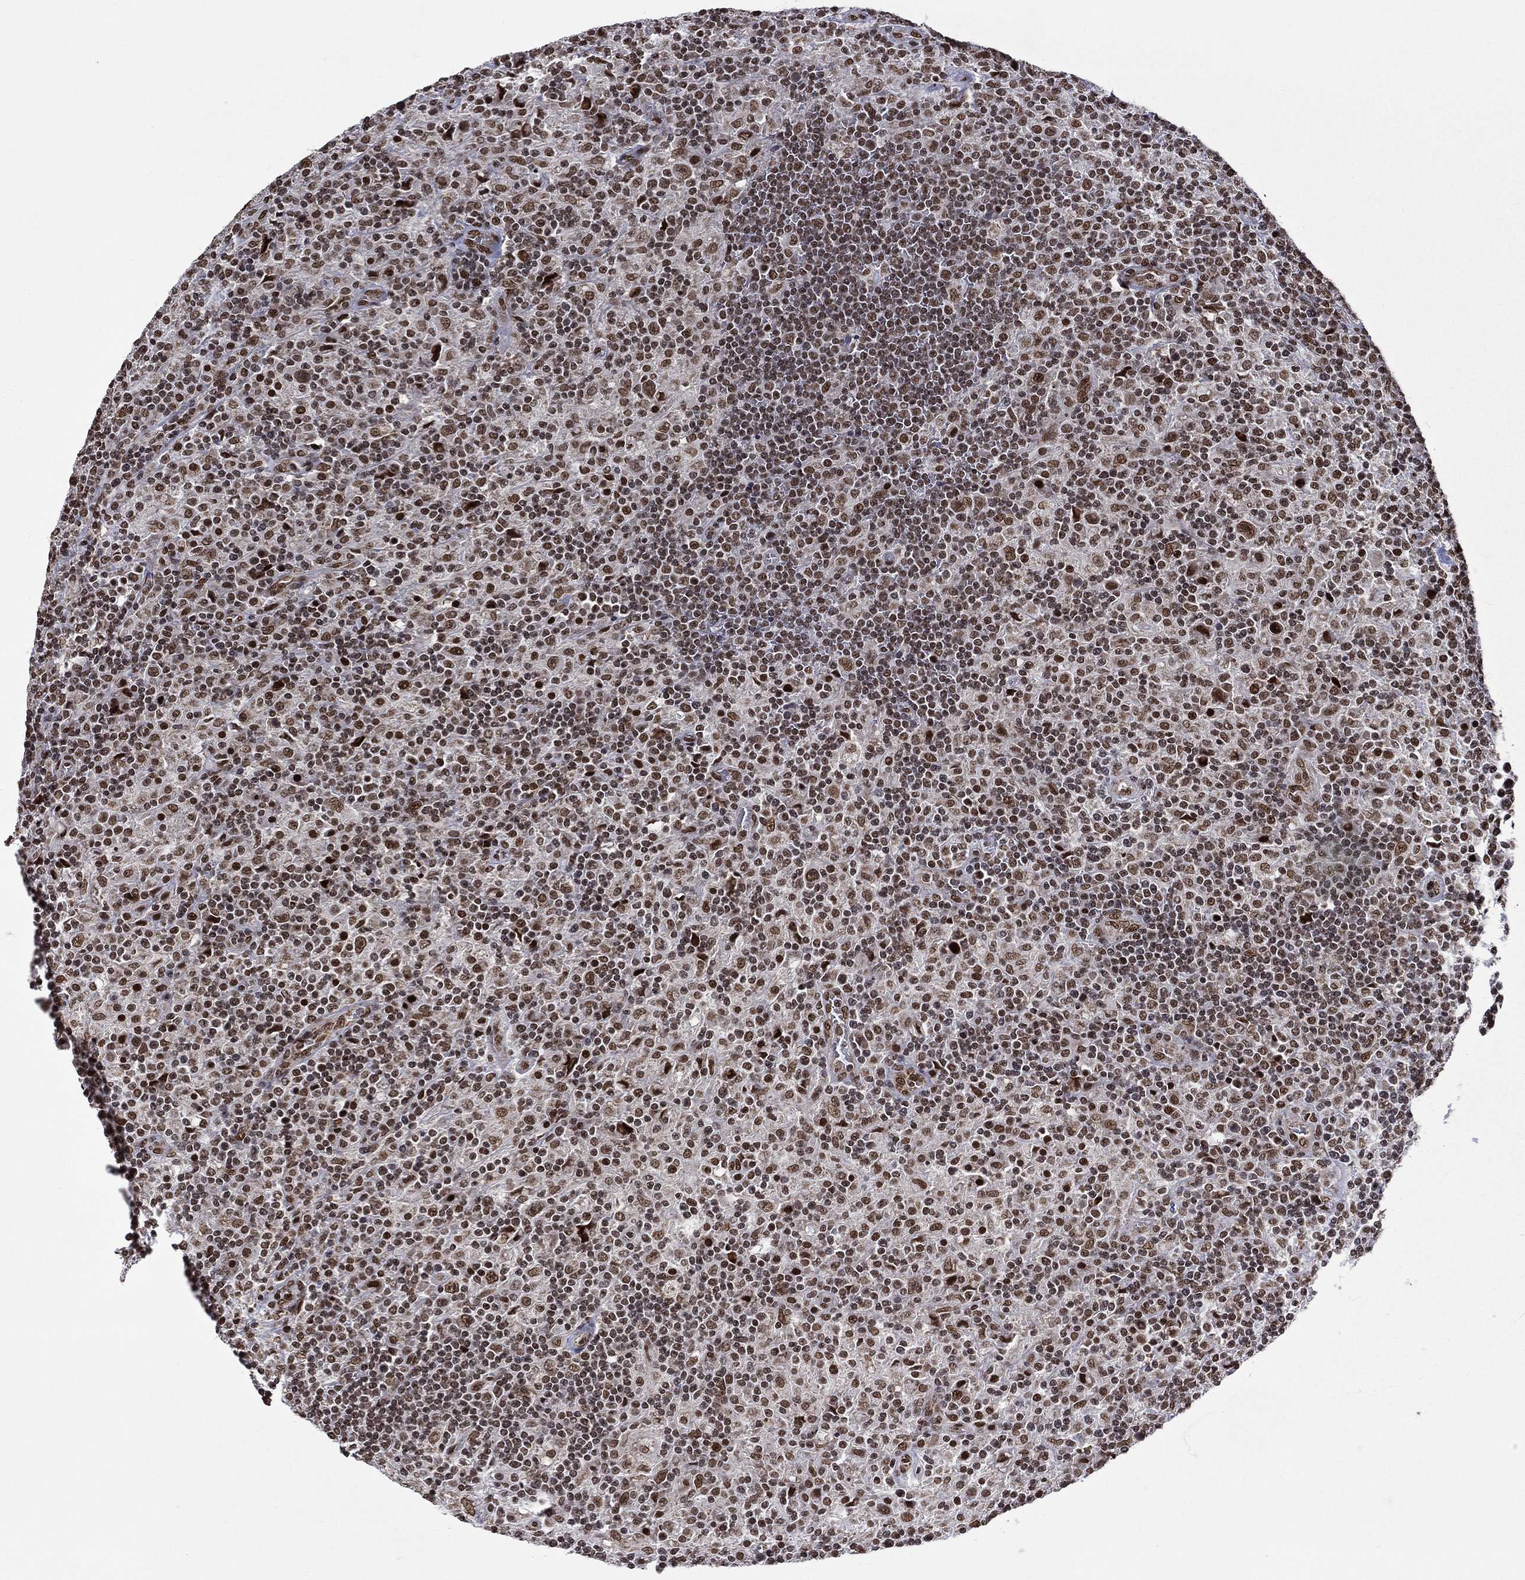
{"staining": {"intensity": "moderate", "quantity": ">75%", "location": "nuclear"}, "tissue": "lymphoma", "cell_type": "Tumor cells", "image_type": "cancer", "snomed": [{"axis": "morphology", "description": "Hodgkin's disease, NOS"}, {"axis": "topography", "description": "Lymph node"}], "caption": "There is medium levels of moderate nuclear expression in tumor cells of lymphoma, as demonstrated by immunohistochemical staining (brown color).", "gene": "C5orf24", "patient": {"sex": "male", "age": 70}}